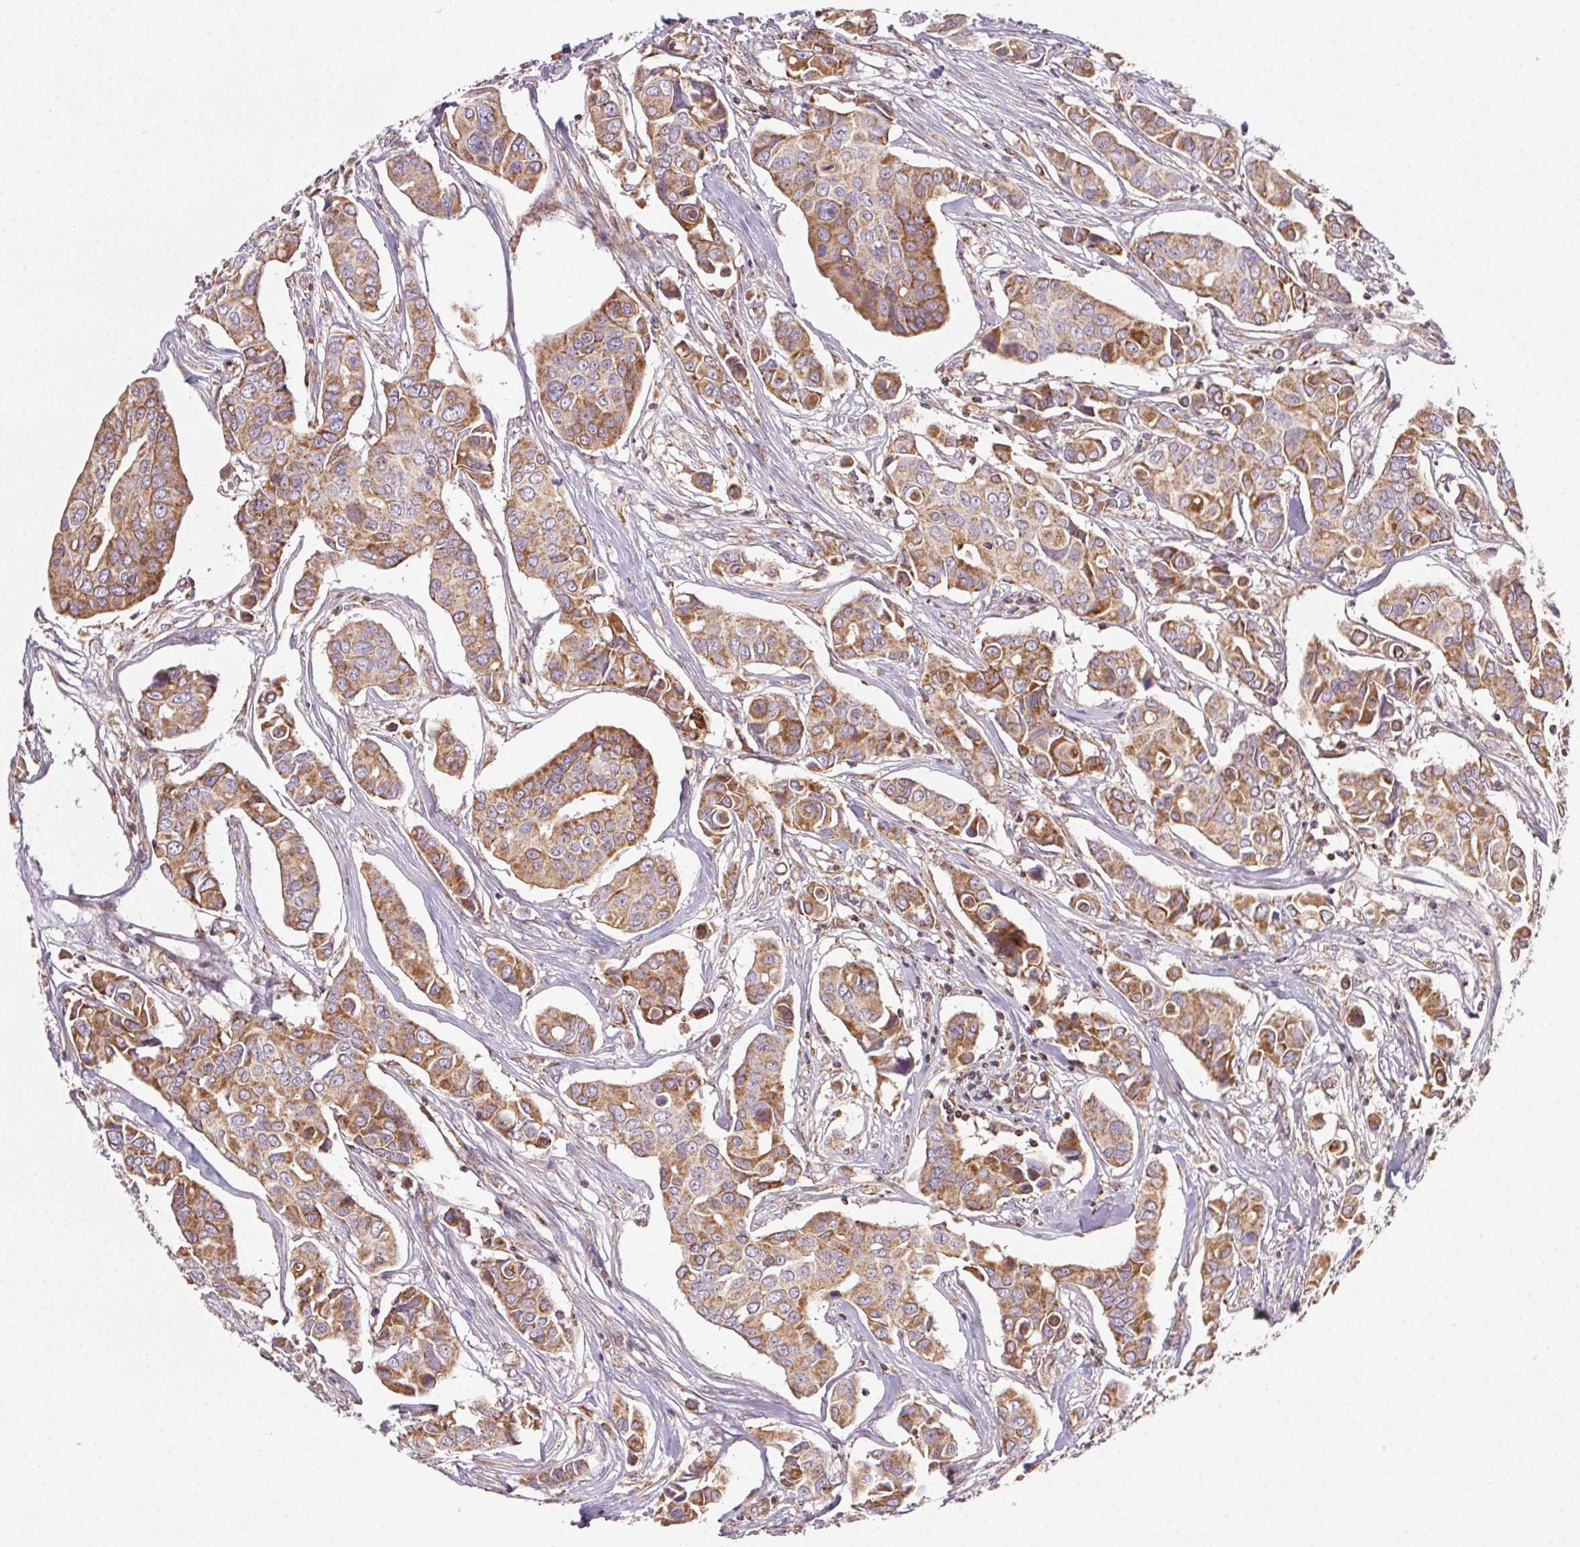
{"staining": {"intensity": "moderate", "quantity": ">75%", "location": "cytoplasmic/membranous"}, "tissue": "breast cancer", "cell_type": "Tumor cells", "image_type": "cancer", "snomed": [{"axis": "morphology", "description": "Duct carcinoma"}, {"axis": "topography", "description": "Breast"}], "caption": "Breast invasive ductal carcinoma stained with DAB immunohistochemistry (IHC) exhibits medium levels of moderate cytoplasmic/membranous staining in approximately >75% of tumor cells.", "gene": "CLPB", "patient": {"sex": "female", "age": 54}}